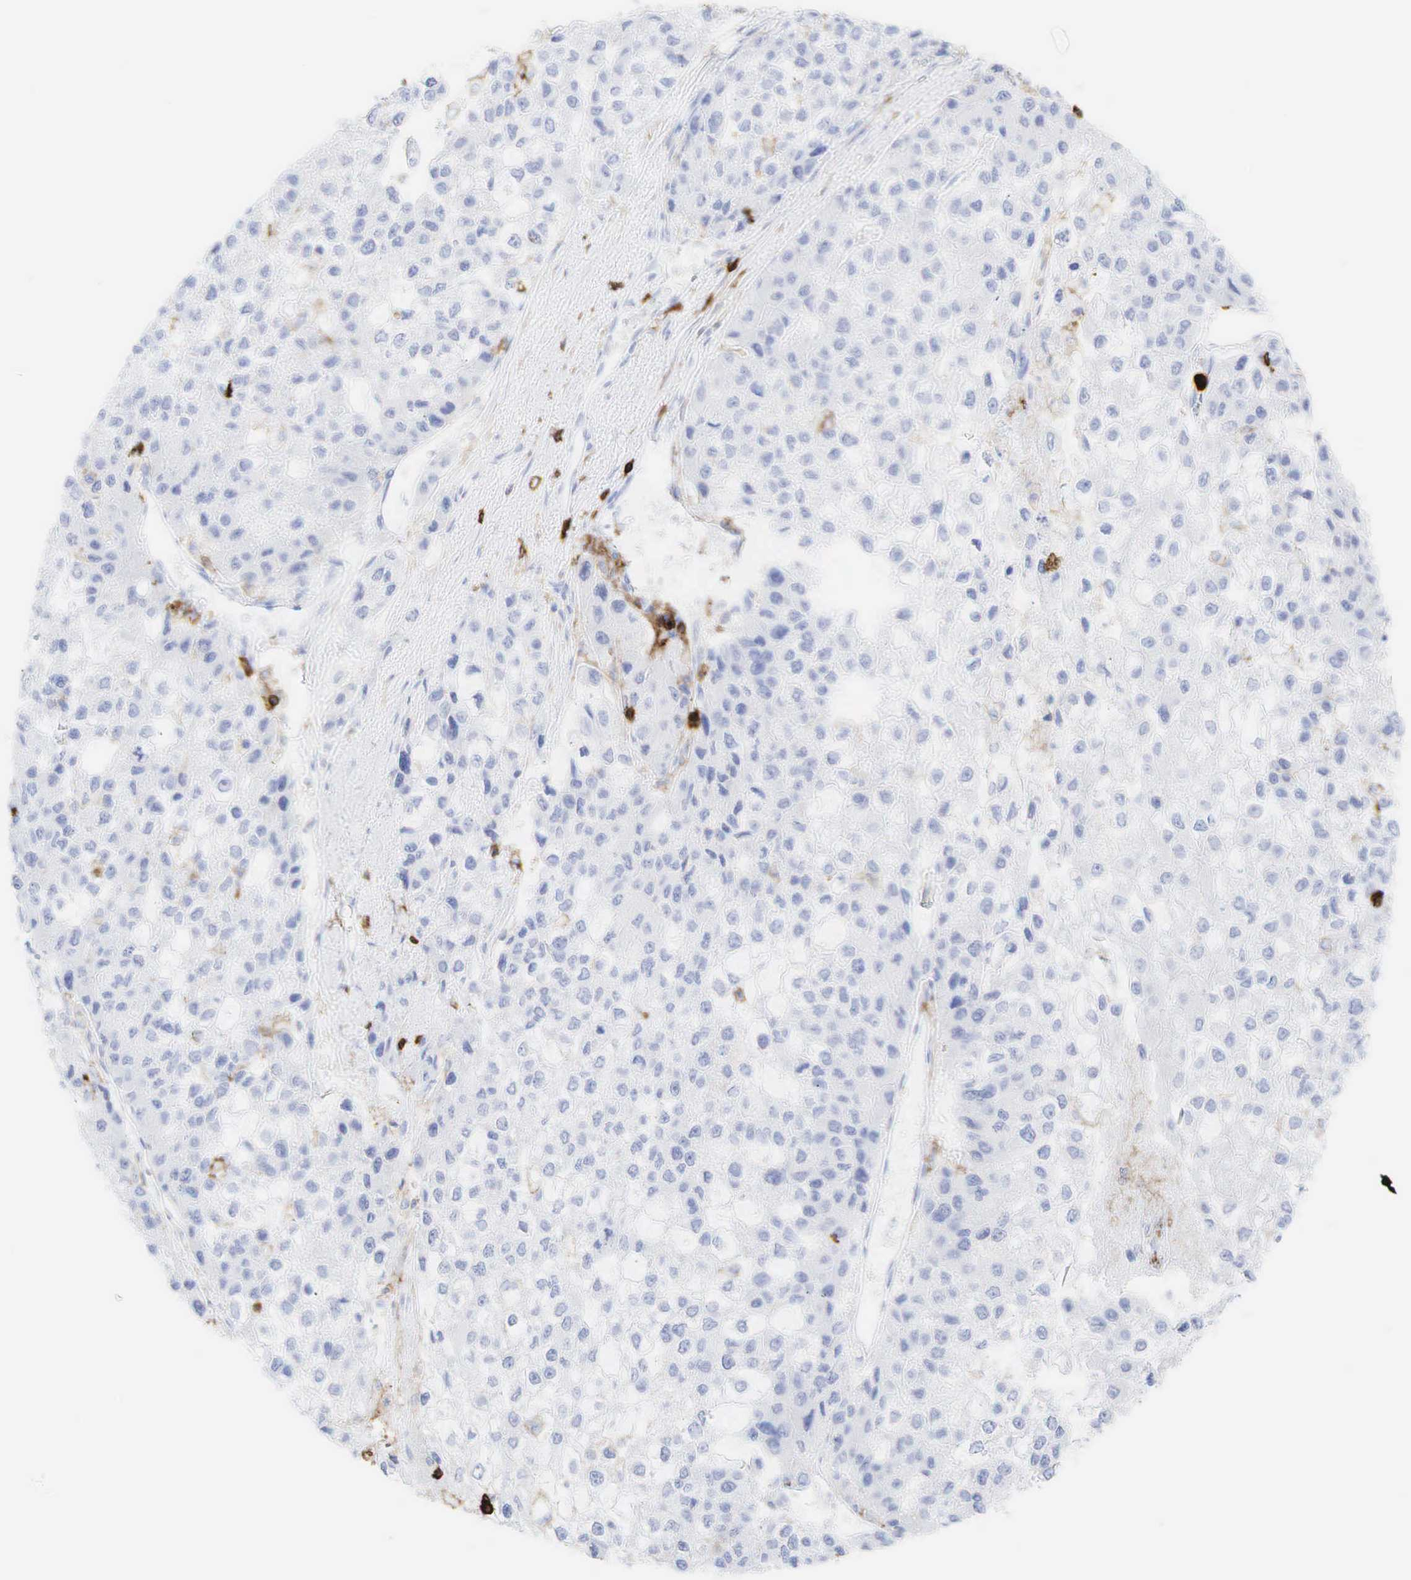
{"staining": {"intensity": "negative", "quantity": "none", "location": "none"}, "tissue": "liver cancer", "cell_type": "Tumor cells", "image_type": "cancer", "snomed": [{"axis": "morphology", "description": "Carcinoma, Hepatocellular, NOS"}, {"axis": "topography", "description": "Liver"}], "caption": "Liver hepatocellular carcinoma was stained to show a protein in brown. There is no significant expression in tumor cells. The staining was performed using DAB to visualize the protein expression in brown, while the nuclei were stained in blue with hematoxylin (Magnification: 20x).", "gene": "PTPRC", "patient": {"sex": "female", "age": 66}}